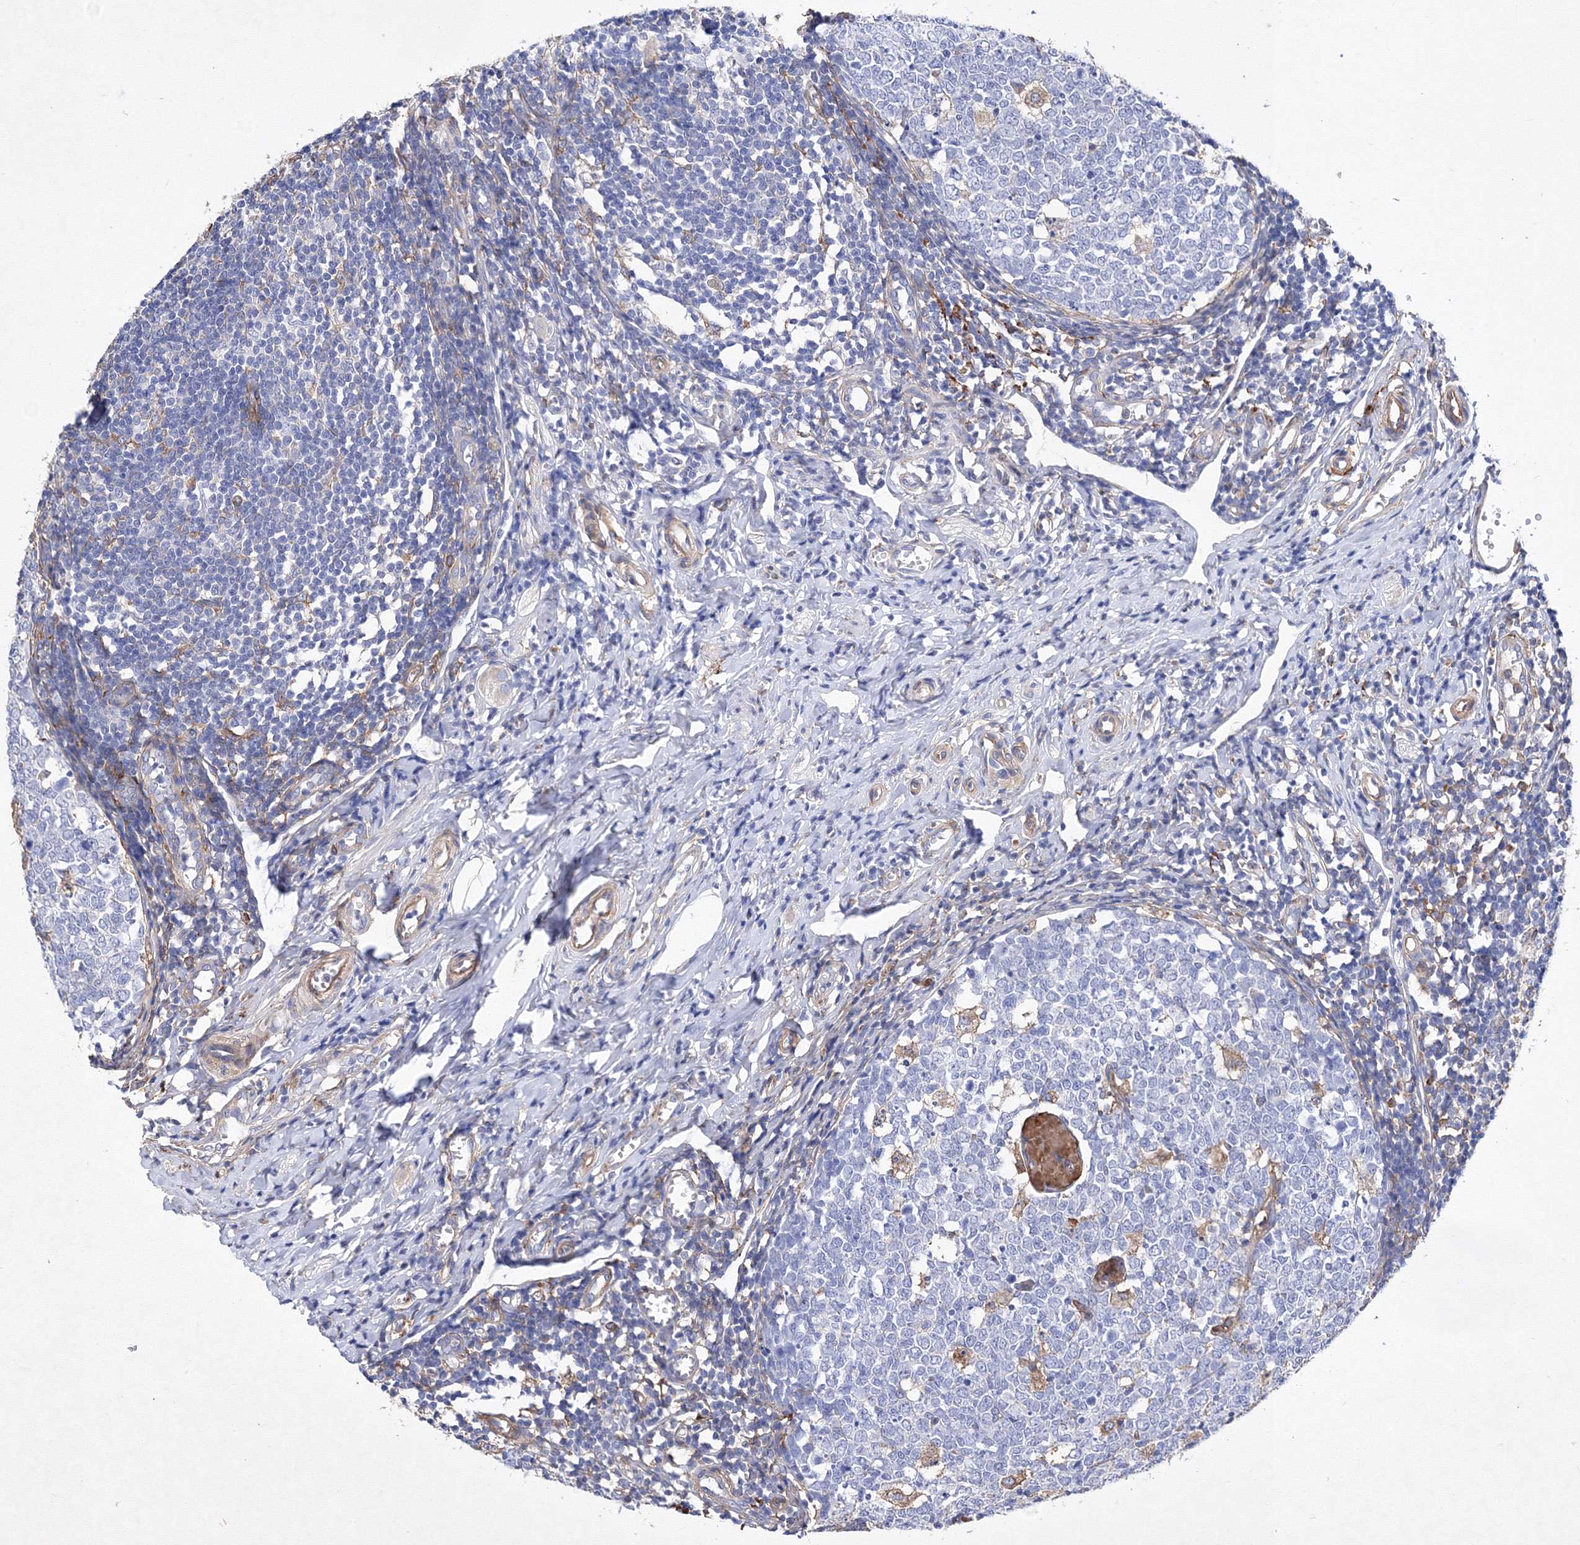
{"staining": {"intensity": "moderate", "quantity": "25%-75%", "location": "cytoplasmic/membranous"}, "tissue": "appendix", "cell_type": "Glandular cells", "image_type": "normal", "snomed": [{"axis": "morphology", "description": "Normal tissue, NOS"}, {"axis": "topography", "description": "Appendix"}], "caption": "Immunohistochemical staining of normal appendix reveals 25%-75% levels of moderate cytoplasmic/membranous protein expression in about 25%-75% of glandular cells. (DAB IHC with brightfield microscopy, high magnification).", "gene": "SNX18", "patient": {"sex": "male", "age": 14}}